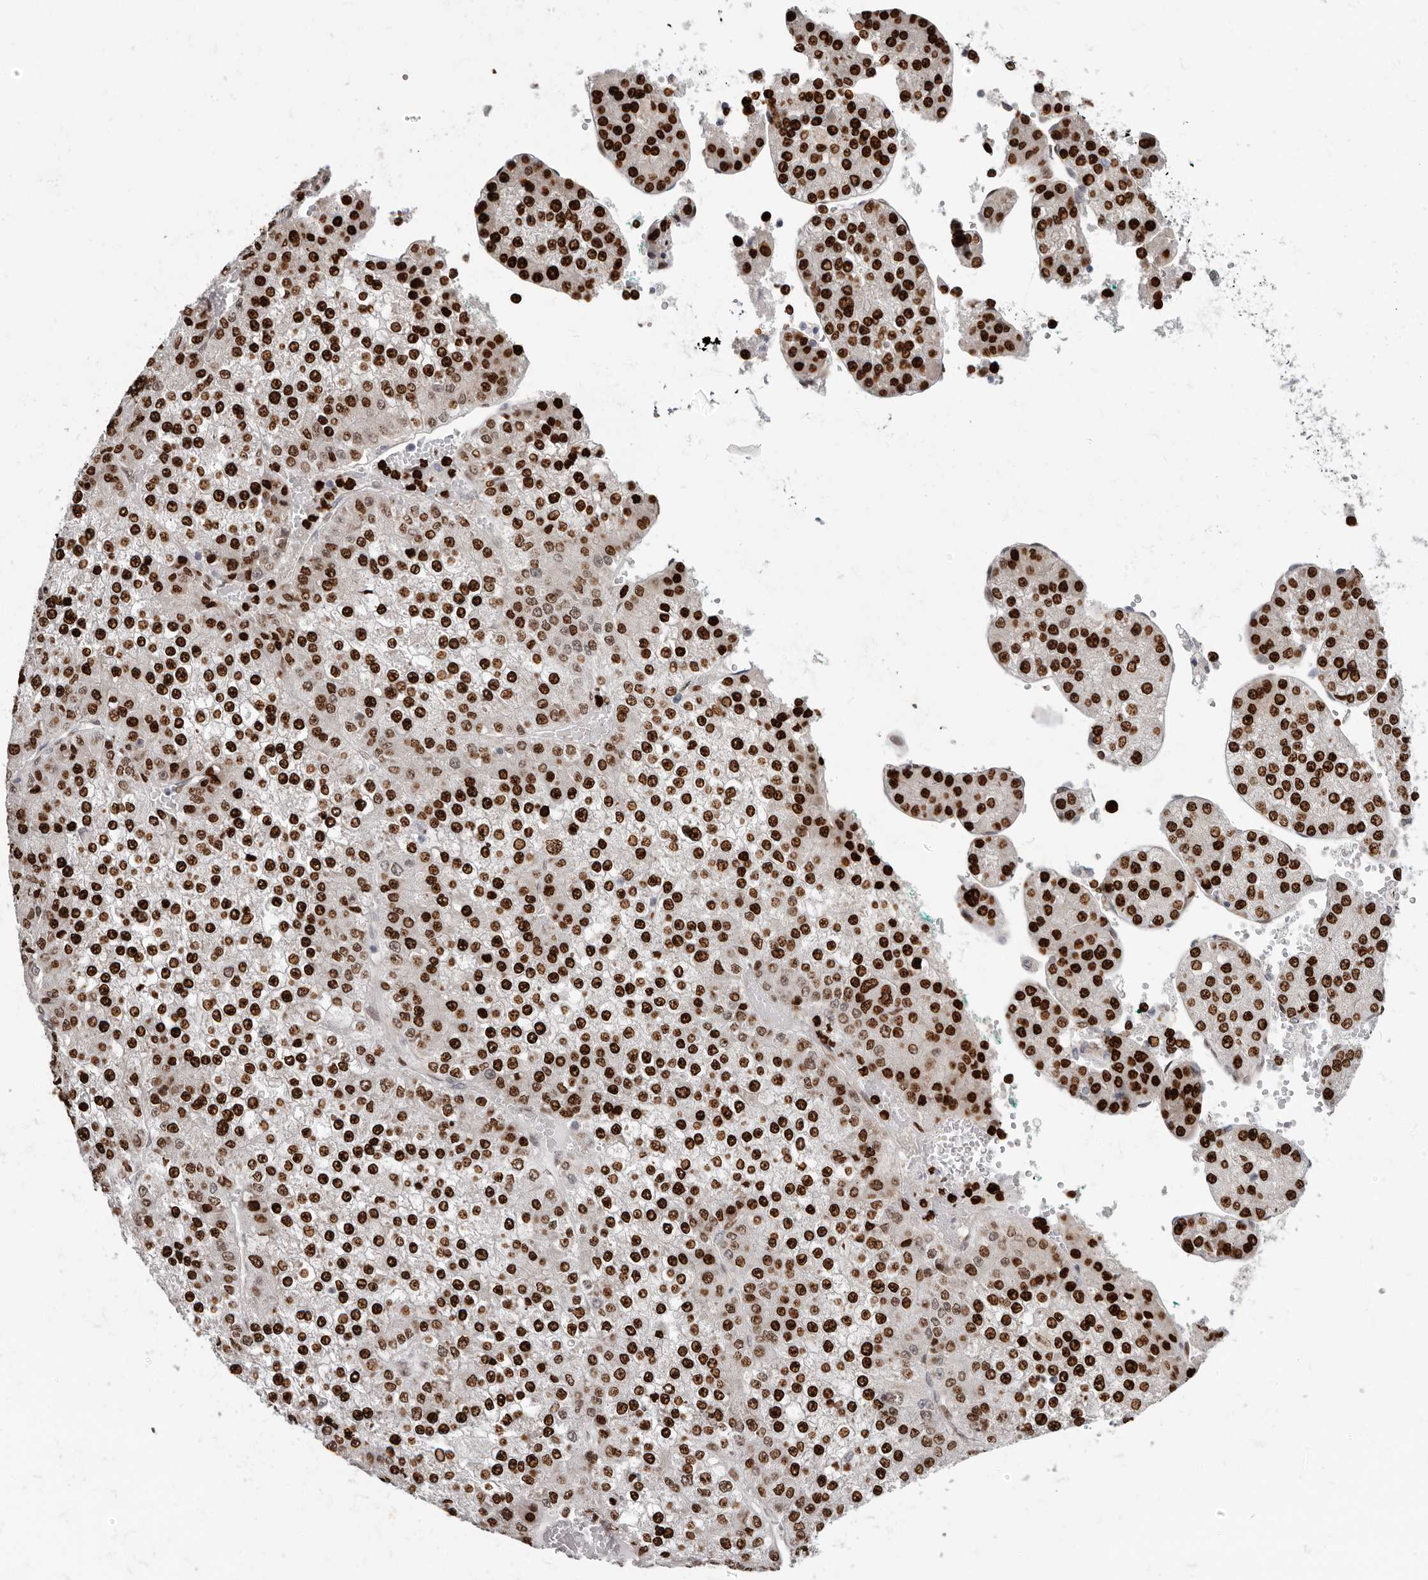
{"staining": {"intensity": "strong", "quantity": ">75%", "location": "nuclear"}, "tissue": "liver cancer", "cell_type": "Tumor cells", "image_type": "cancer", "snomed": [{"axis": "morphology", "description": "Carcinoma, Hepatocellular, NOS"}, {"axis": "topography", "description": "Liver"}], "caption": "DAB immunohistochemical staining of human liver cancer (hepatocellular carcinoma) reveals strong nuclear protein staining in approximately >75% of tumor cells.", "gene": "SRP19", "patient": {"sex": "female", "age": 73}}